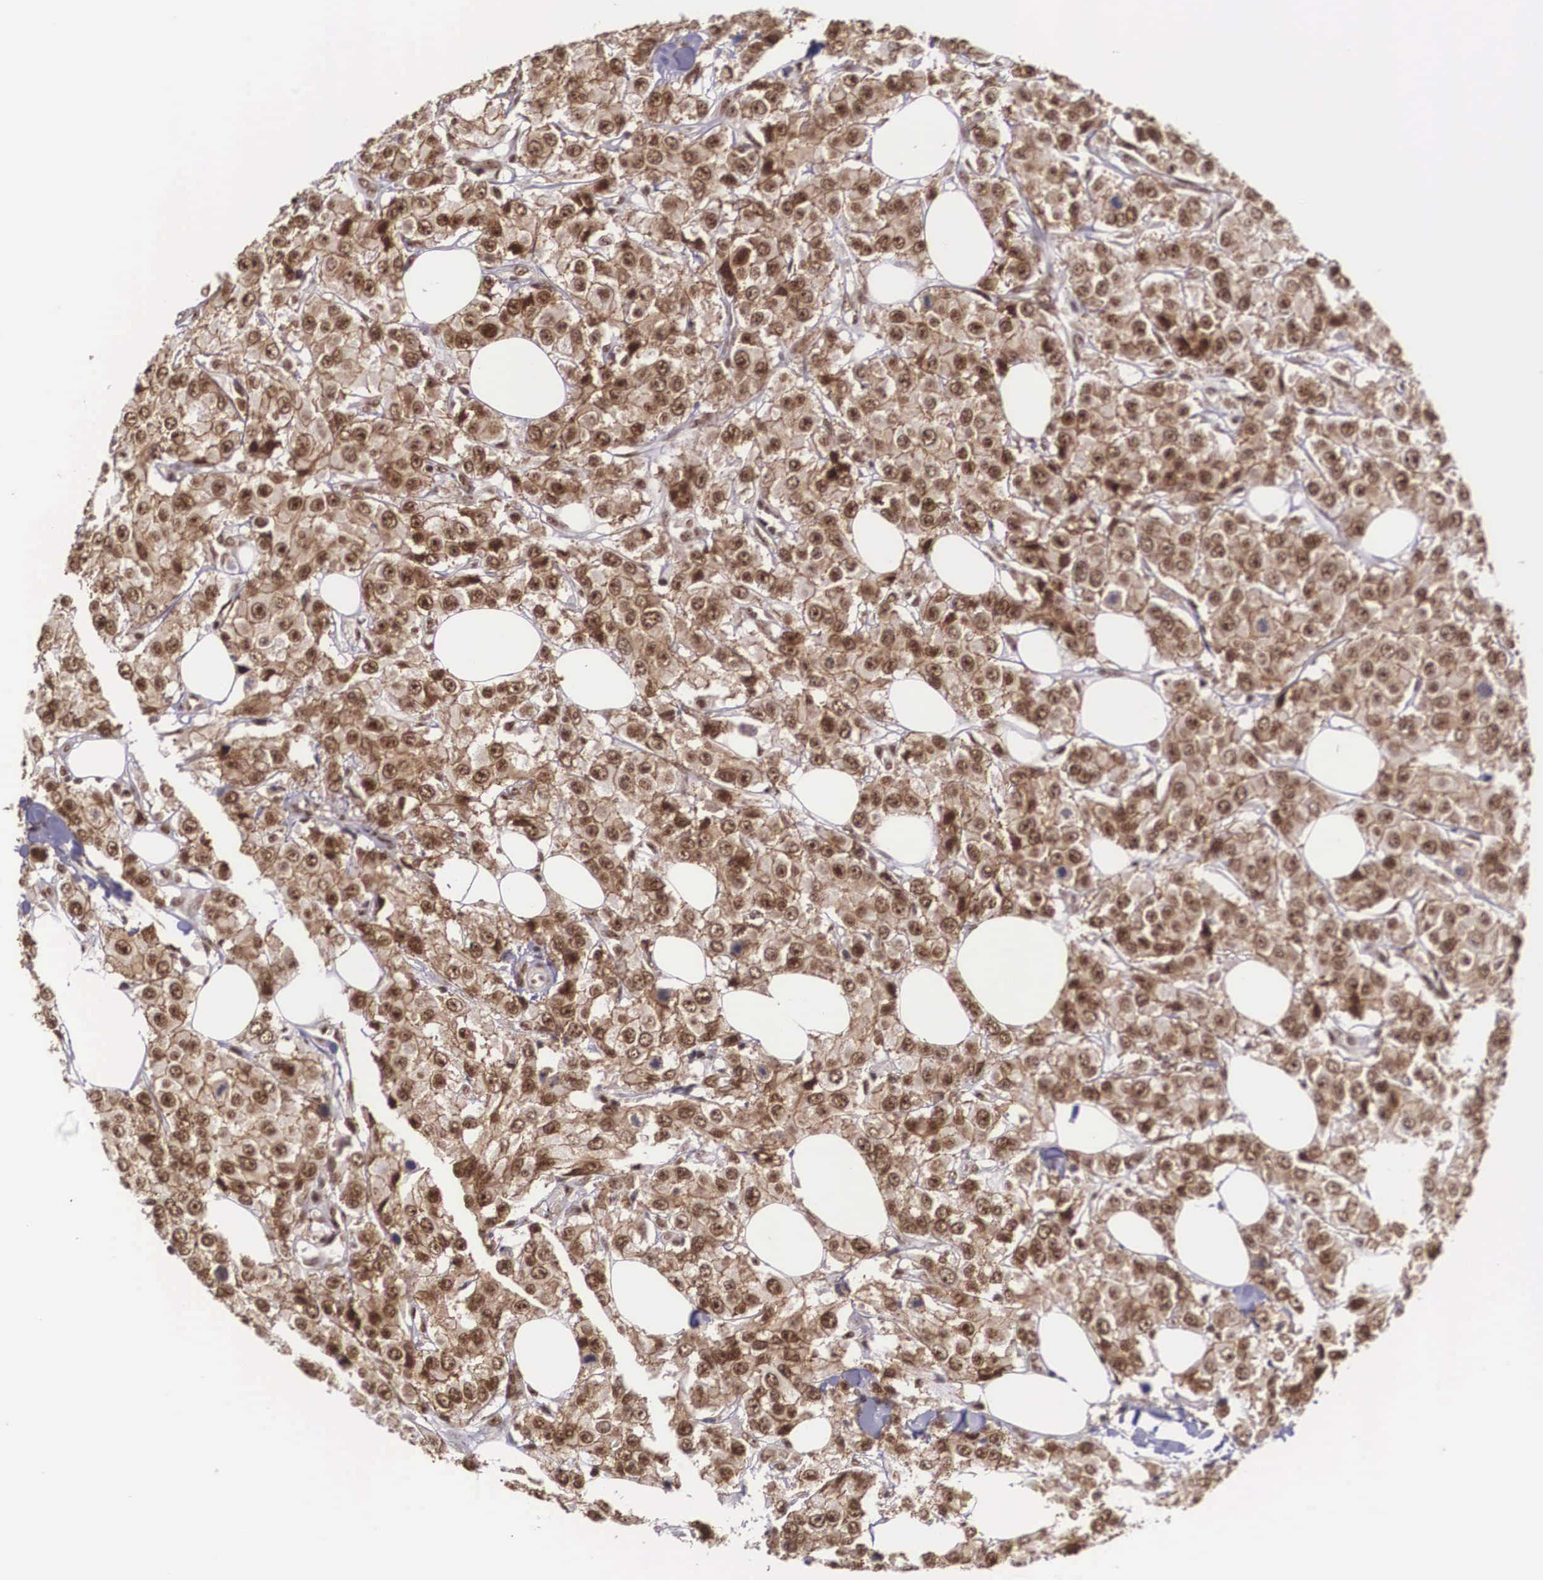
{"staining": {"intensity": "strong", "quantity": ">75%", "location": "nuclear"}, "tissue": "breast cancer", "cell_type": "Tumor cells", "image_type": "cancer", "snomed": [{"axis": "morphology", "description": "Duct carcinoma"}, {"axis": "topography", "description": "Breast"}], "caption": "Protein staining of breast intraductal carcinoma tissue shows strong nuclear positivity in about >75% of tumor cells. (DAB (3,3'-diaminobenzidine) IHC with brightfield microscopy, high magnification).", "gene": "POLR2F", "patient": {"sex": "female", "age": 58}}